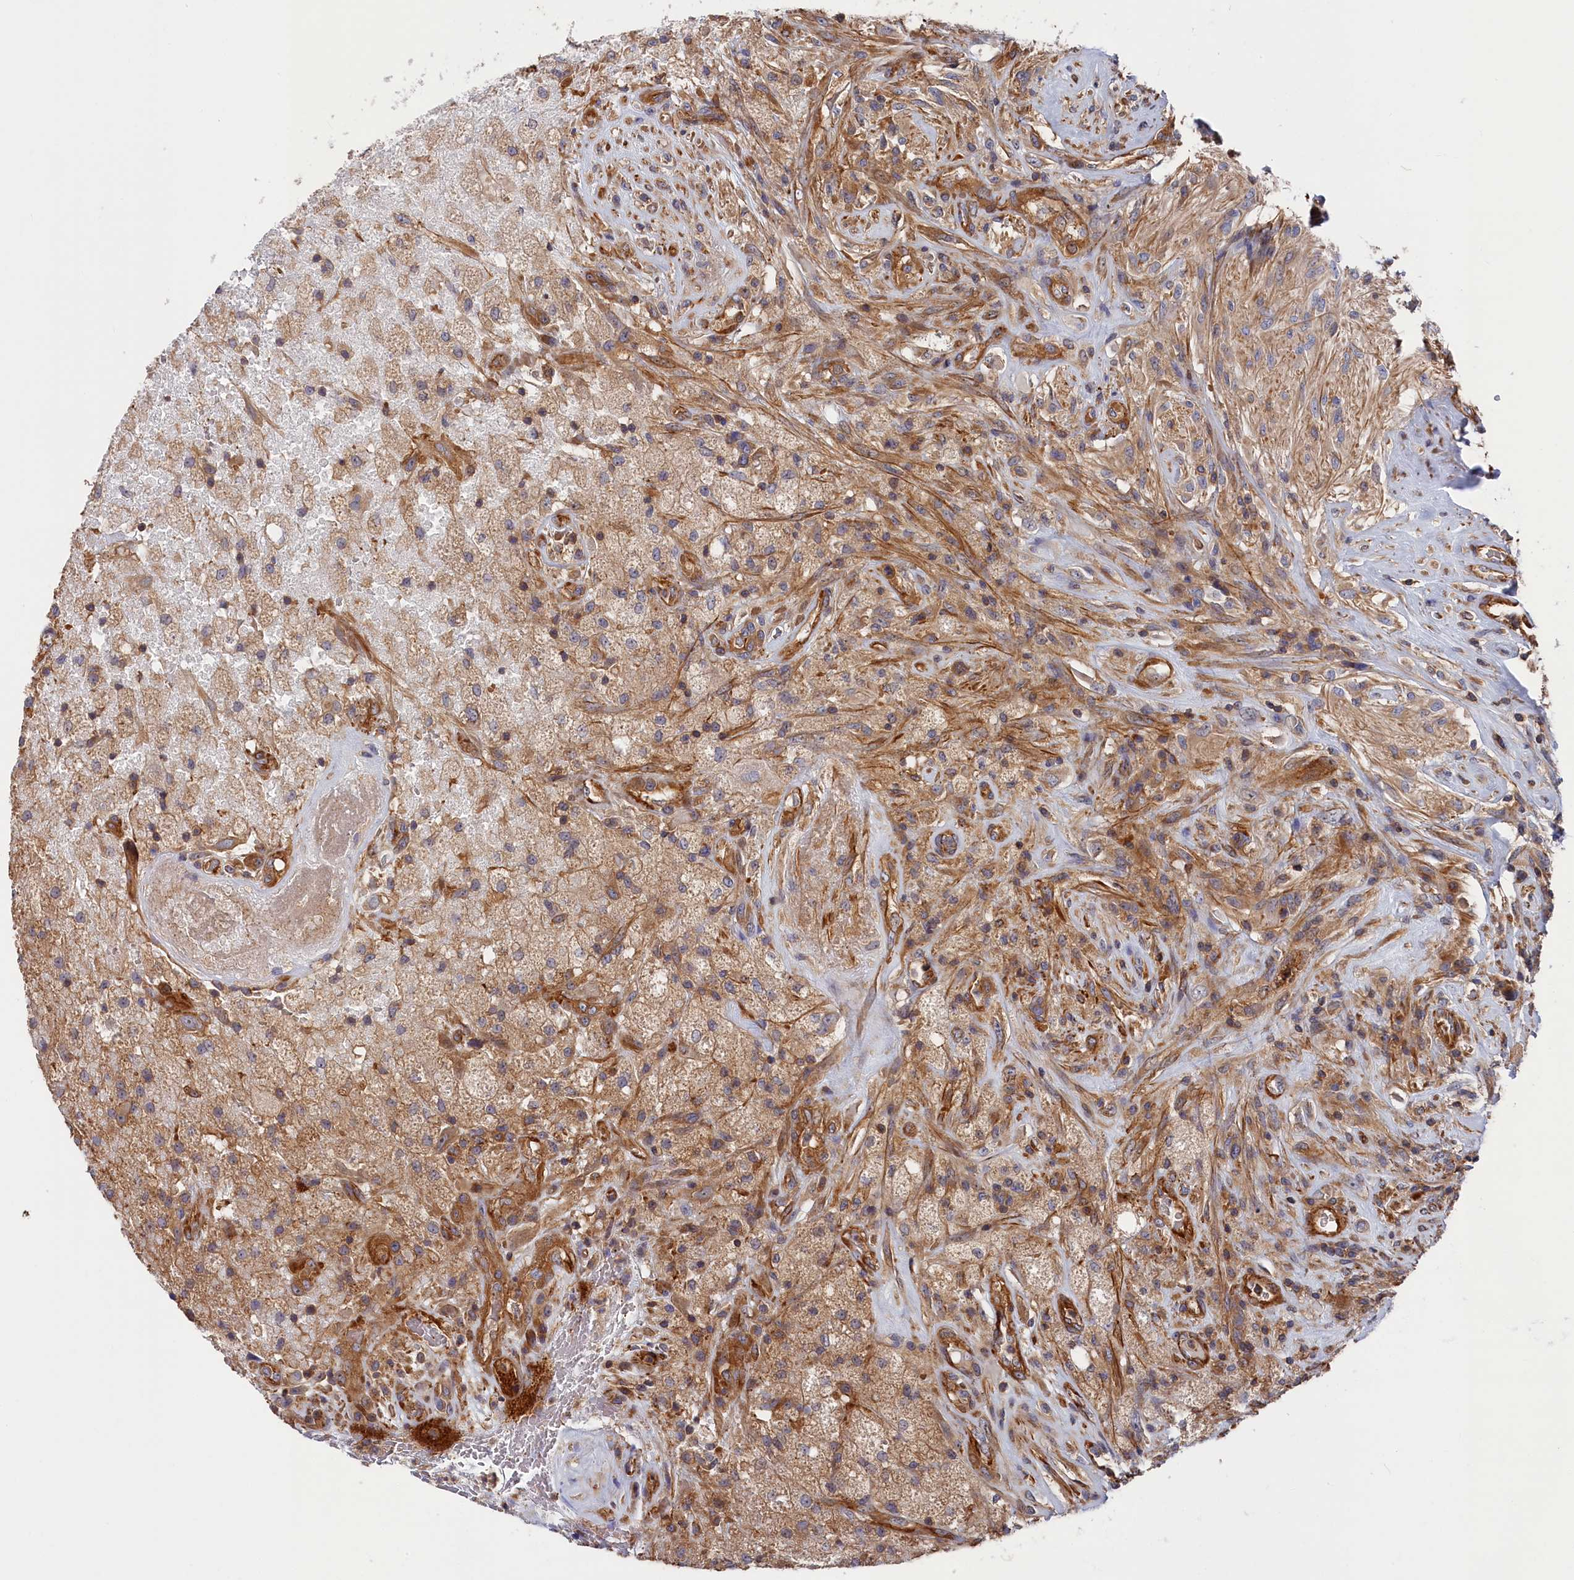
{"staining": {"intensity": "moderate", "quantity": "<25%", "location": "cytoplasmic/membranous"}, "tissue": "glioma", "cell_type": "Tumor cells", "image_type": "cancer", "snomed": [{"axis": "morphology", "description": "Glioma, malignant, High grade"}, {"axis": "topography", "description": "Brain"}], "caption": "DAB immunohistochemical staining of human malignant glioma (high-grade) reveals moderate cytoplasmic/membranous protein expression in approximately <25% of tumor cells.", "gene": "LDHD", "patient": {"sex": "male", "age": 56}}